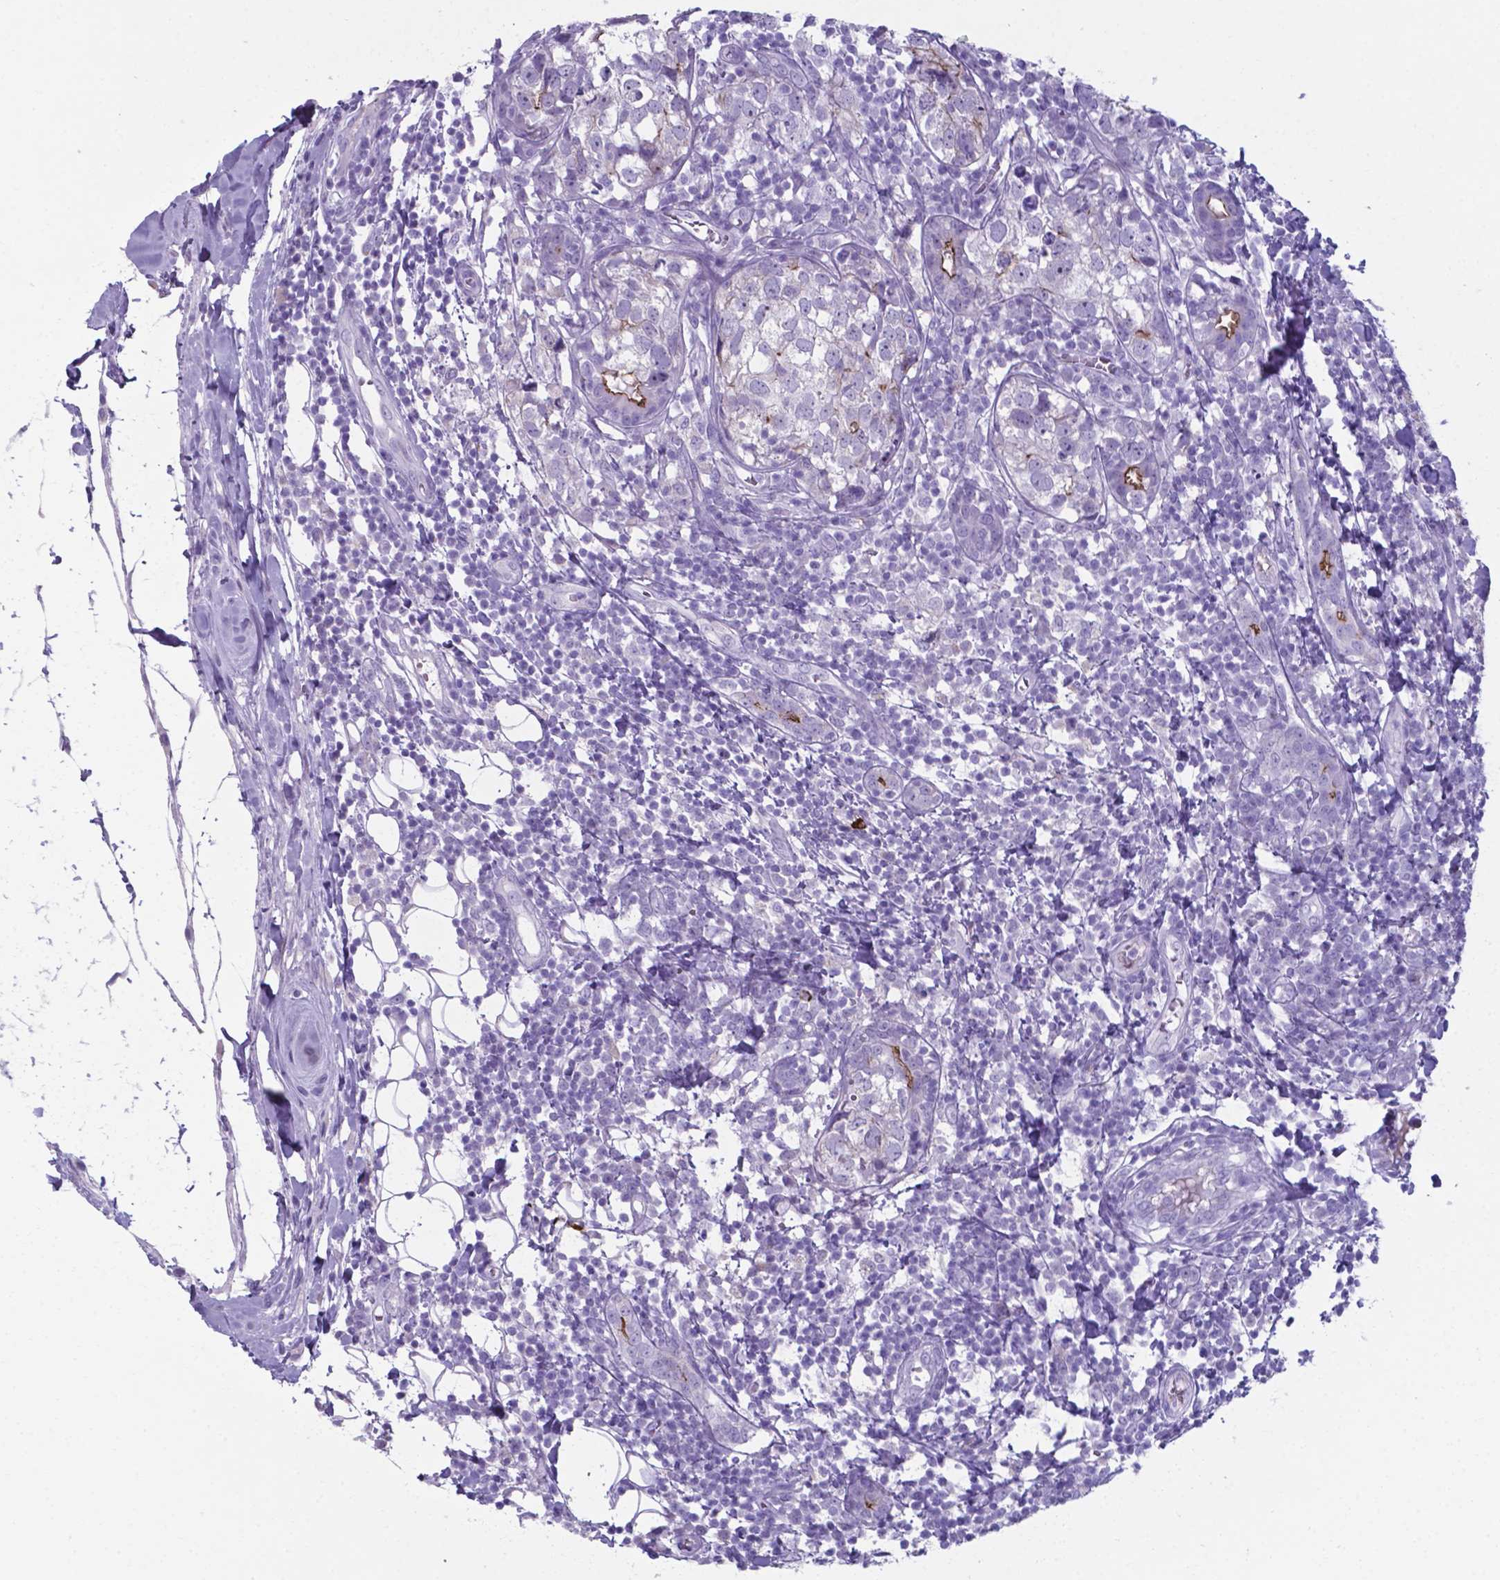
{"staining": {"intensity": "strong", "quantity": "<25%", "location": "cytoplasmic/membranous"}, "tissue": "breast cancer", "cell_type": "Tumor cells", "image_type": "cancer", "snomed": [{"axis": "morphology", "description": "Duct carcinoma"}, {"axis": "topography", "description": "Breast"}], "caption": "Protein analysis of infiltrating ductal carcinoma (breast) tissue shows strong cytoplasmic/membranous staining in approximately <25% of tumor cells.", "gene": "AP5B1", "patient": {"sex": "female", "age": 30}}